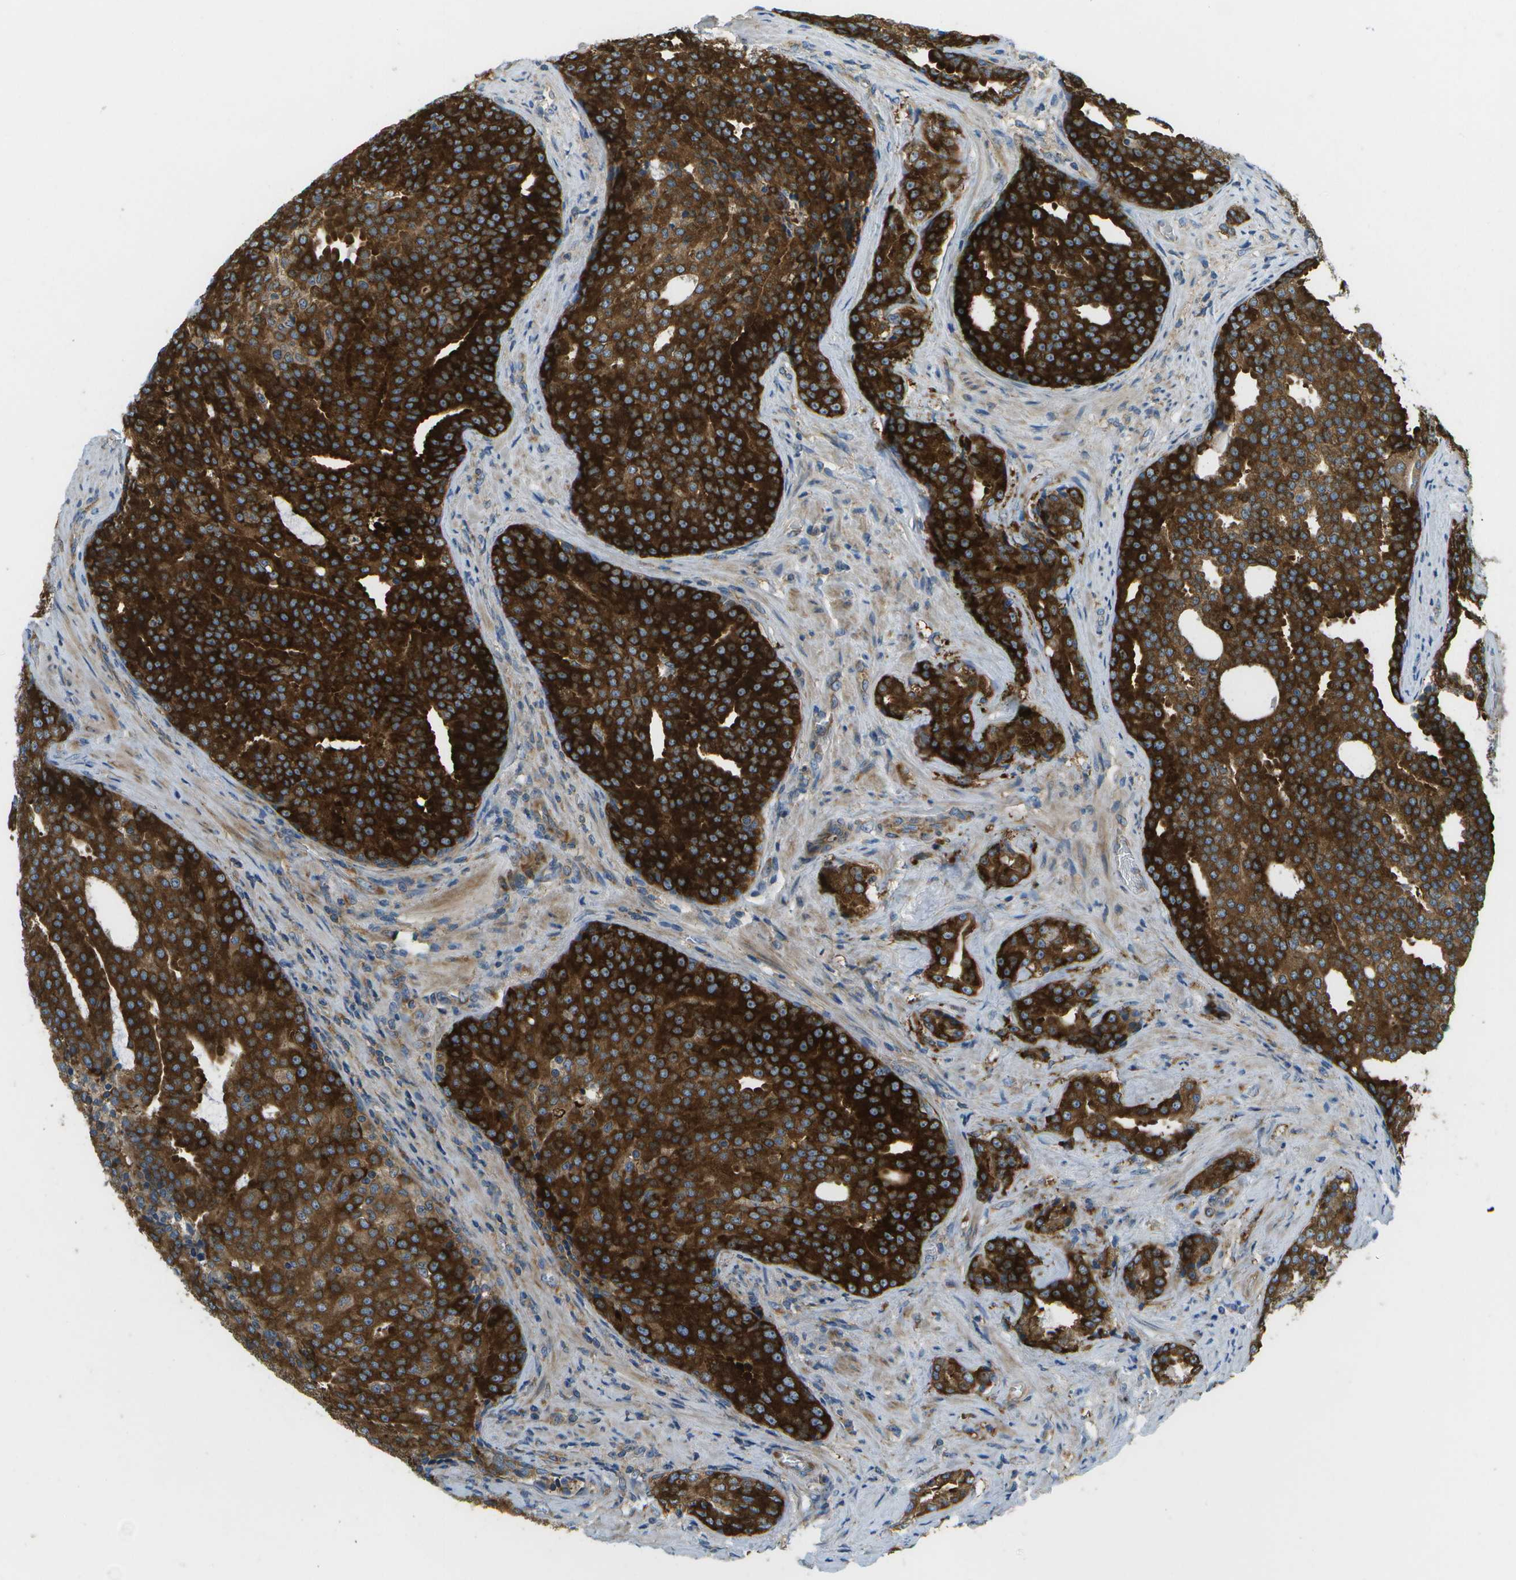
{"staining": {"intensity": "strong", "quantity": ">75%", "location": "cytoplasmic/membranous"}, "tissue": "prostate cancer", "cell_type": "Tumor cells", "image_type": "cancer", "snomed": [{"axis": "morphology", "description": "Adenocarcinoma, High grade"}, {"axis": "topography", "description": "Prostate"}], "caption": "Immunohistochemistry (DAB) staining of human prostate cancer displays strong cytoplasmic/membranous protein staining in about >75% of tumor cells.", "gene": "WNK2", "patient": {"sex": "male", "age": 71}}